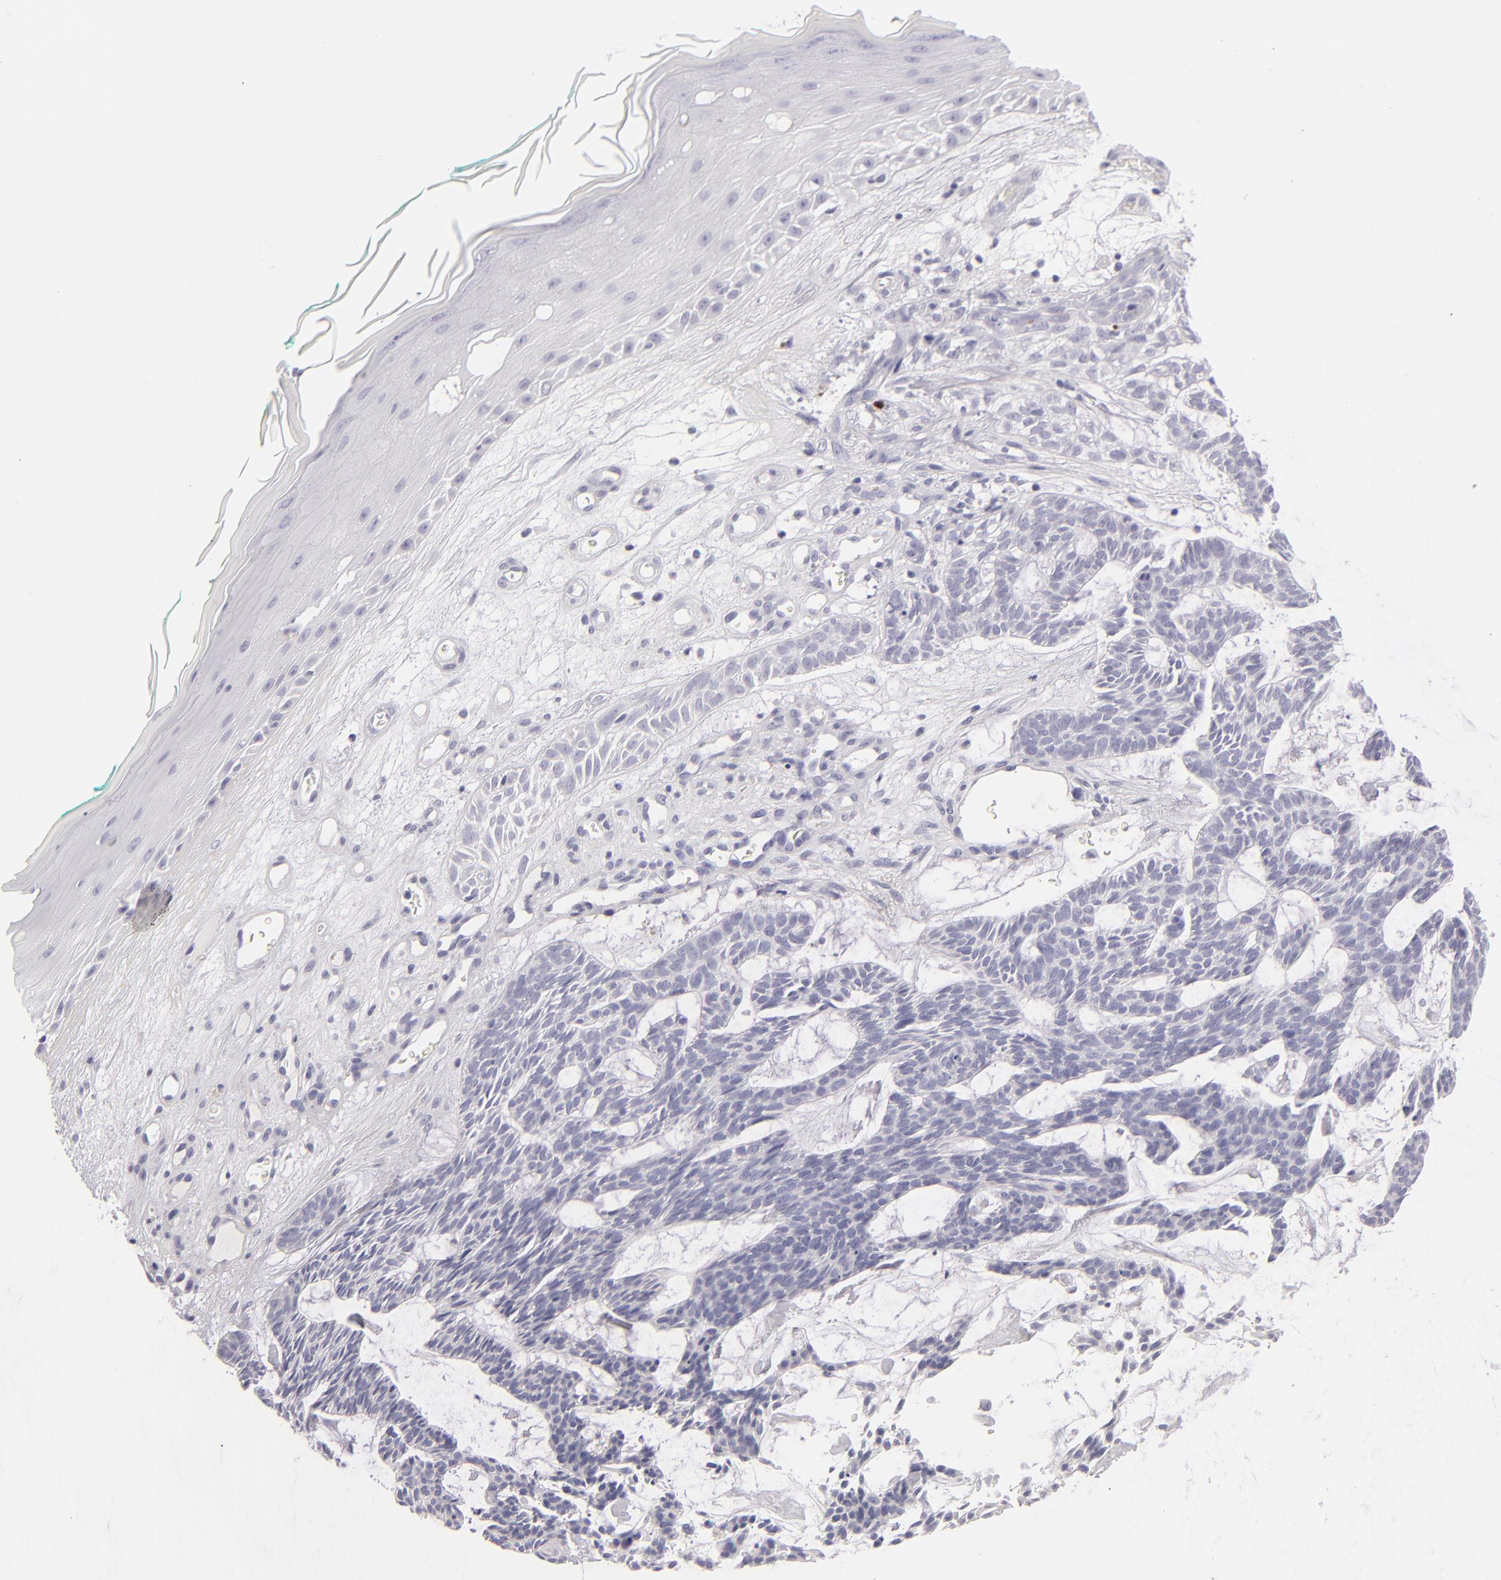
{"staining": {"intensity": "negative", "quantity": "none", "location": "none"}, "tissue": "skin cancer", "cell_type": "Tumor cells", "image_type": "cancer", "snomed": [{"axis": "morphology", "description": "Basal cell carcinoma"}, {"axis": "topography", "description": "Skin"}], "caption": "A histopathology image of human skin cancer is negative for staining in tumor cells.", "gene": "VIL1", "patient": {"sex": "male", "age": 75}}